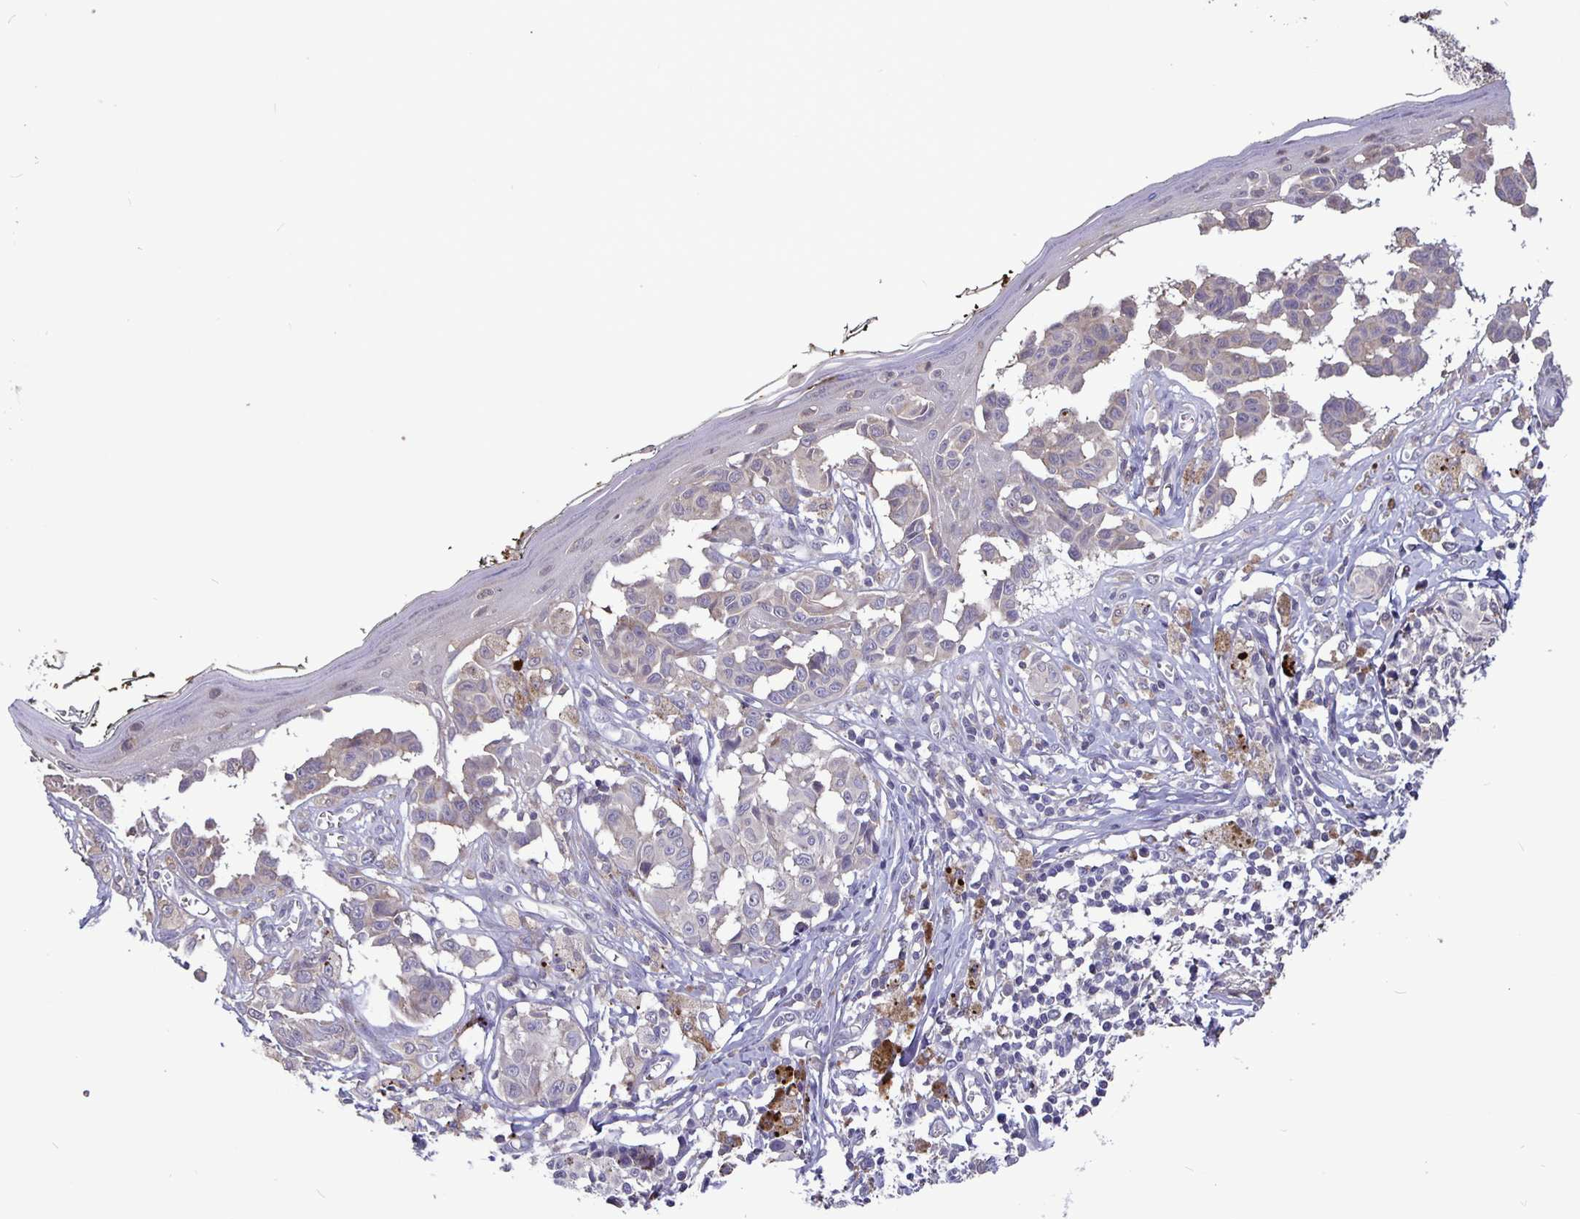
{"staining": {"intensity": "negative", "quantity": "none", "location": "none"}, "tissue": "melanoma", "cell_type": "Tumor cells", "image_type": "cancer", "snomed": [{"axis": "morphology", "description": "Malignant melanoma, NOS"}, {"axis": "topography", "description": "Skin"}], "caption": "Melanoma stained for a protein using immunohistochemistry (IHC) demonstrates no positivity tumor cells.", "gene": "FEM1C", "patient": {"sex": "female", "age": 43}}